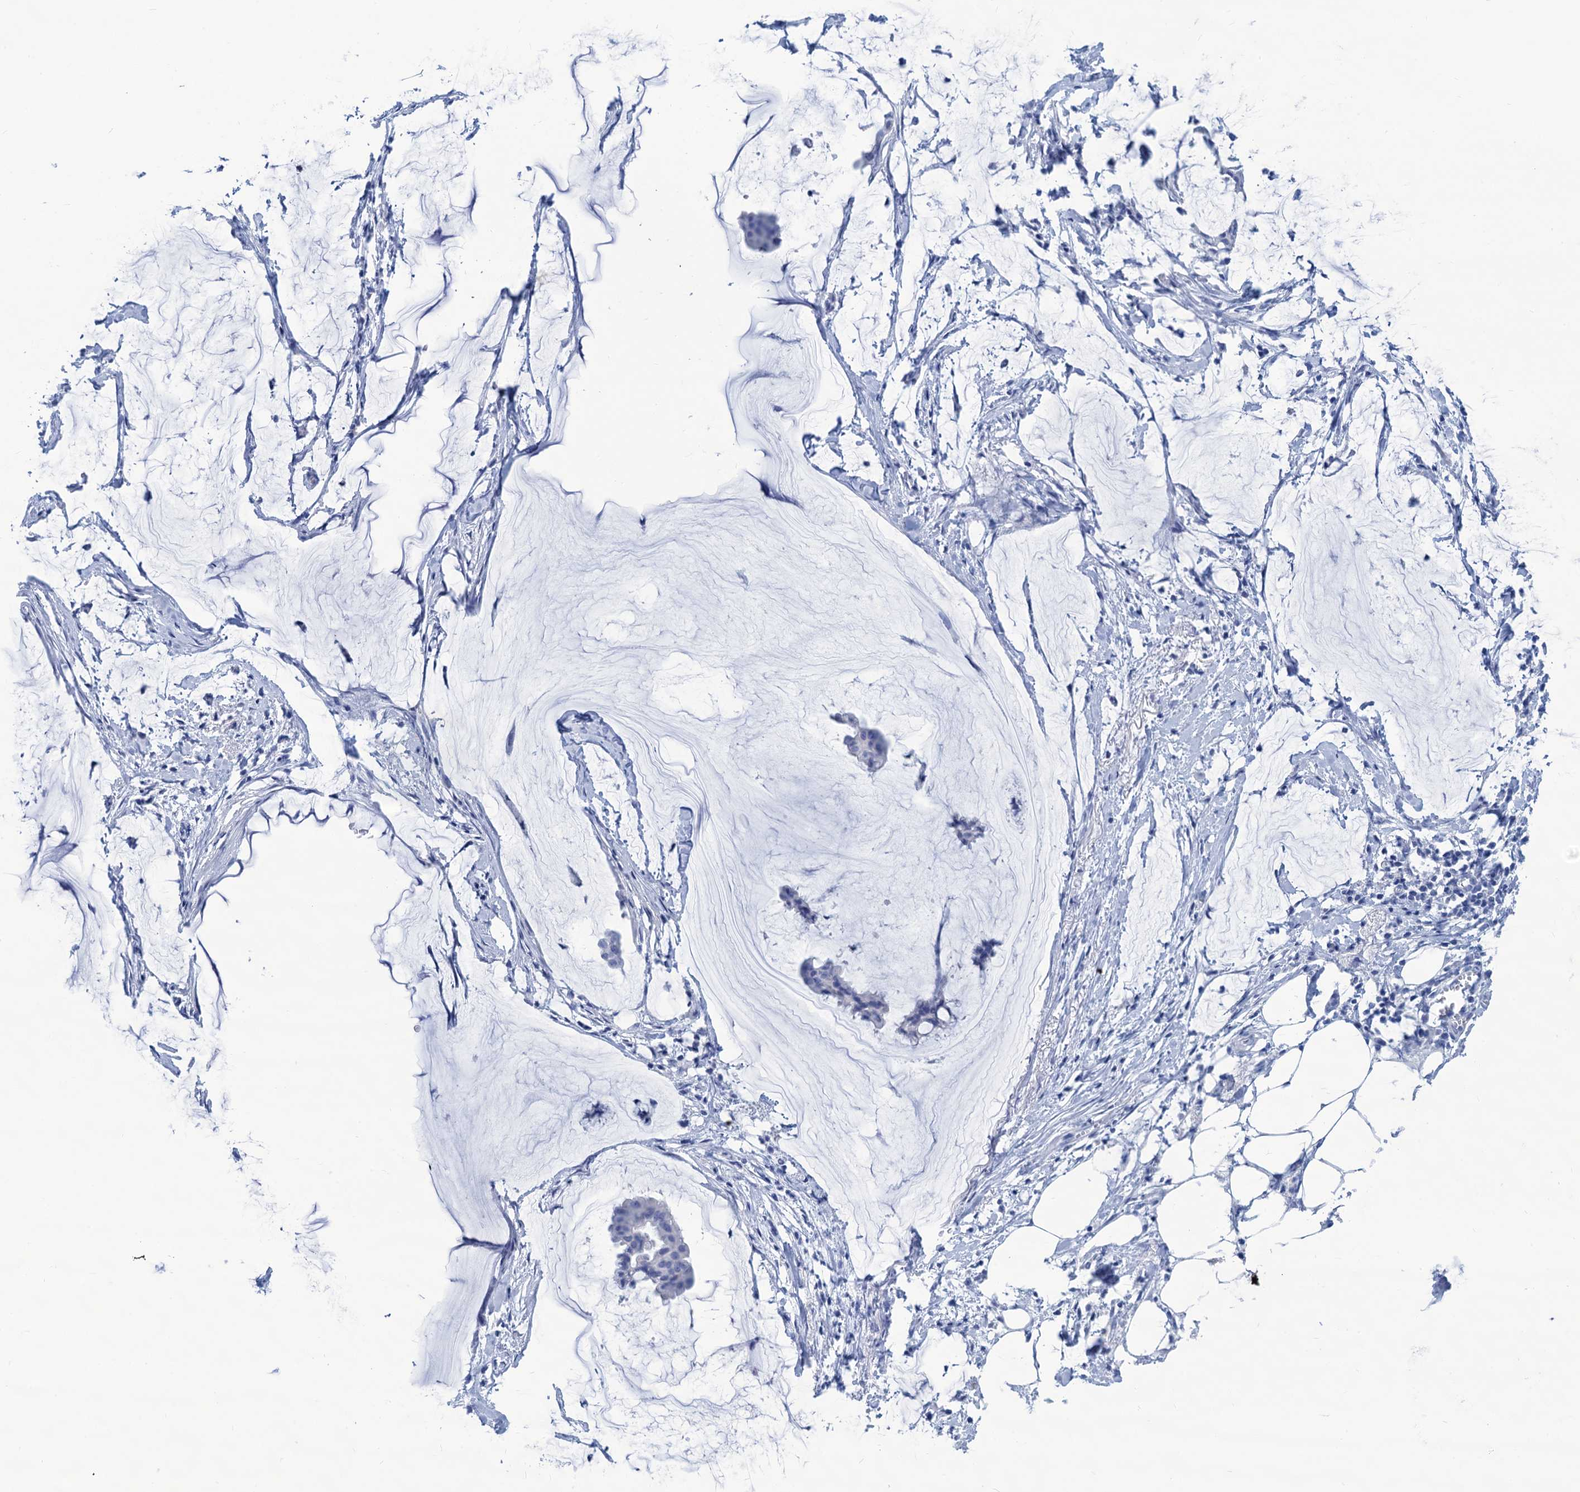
{"staining": {"intensity": "negative", "quantity": "none", "location": "none"}, "tissue": "ovarian cancer", "cell_type": "Tumor cells", "image_type": "cancer", "snomed": [{"axis": "morphology", "description": "Cystadenocarcinoma, mucinous, NOS"}, {"axis": "topography", "description": "Ovary"}], "caption": "Tumor cells are negative for brown protein staining in ovarian cancer.", "gene": "CABYR", "patient": {"sex": "female", "age": 73}}